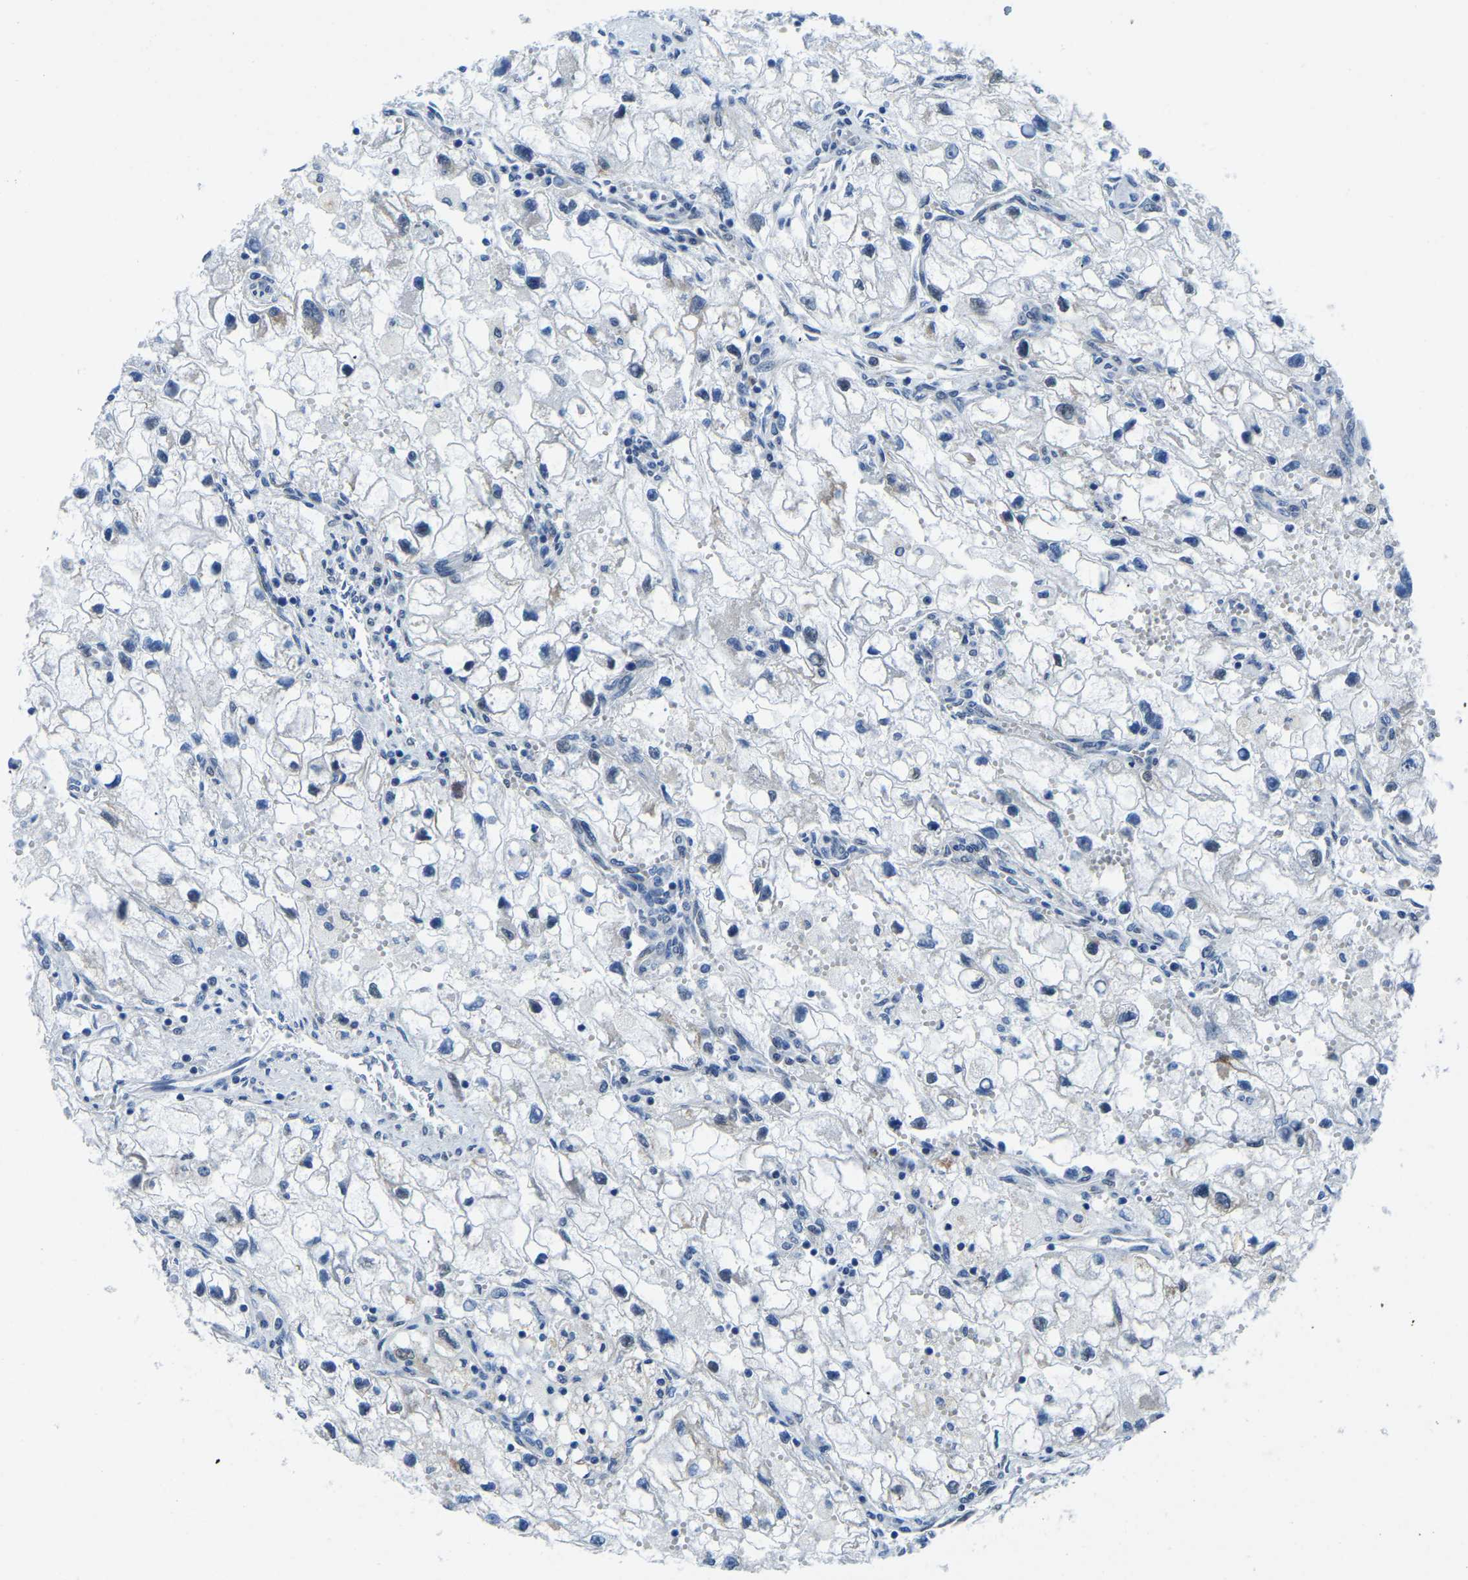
{"staining": {"intensity": "negative", "quantity": "none", "location": "none"}, "tissue": "renal cancer", "cell_type": "Tumor cells", "image_type": "cancer", "snomed": [{"axis": "morphology", "description": "Adenocarcinoma, NOS"}, {"axis": "topography", "description": "Kidney"}], "caption": "Human renal adenocarcinoma stained for a protein using immunohistochemistry (IHC) shows no positivity in tumor cells.", "gene": "BNIP3L", "patient": {"sex": "female", "age": 70}}